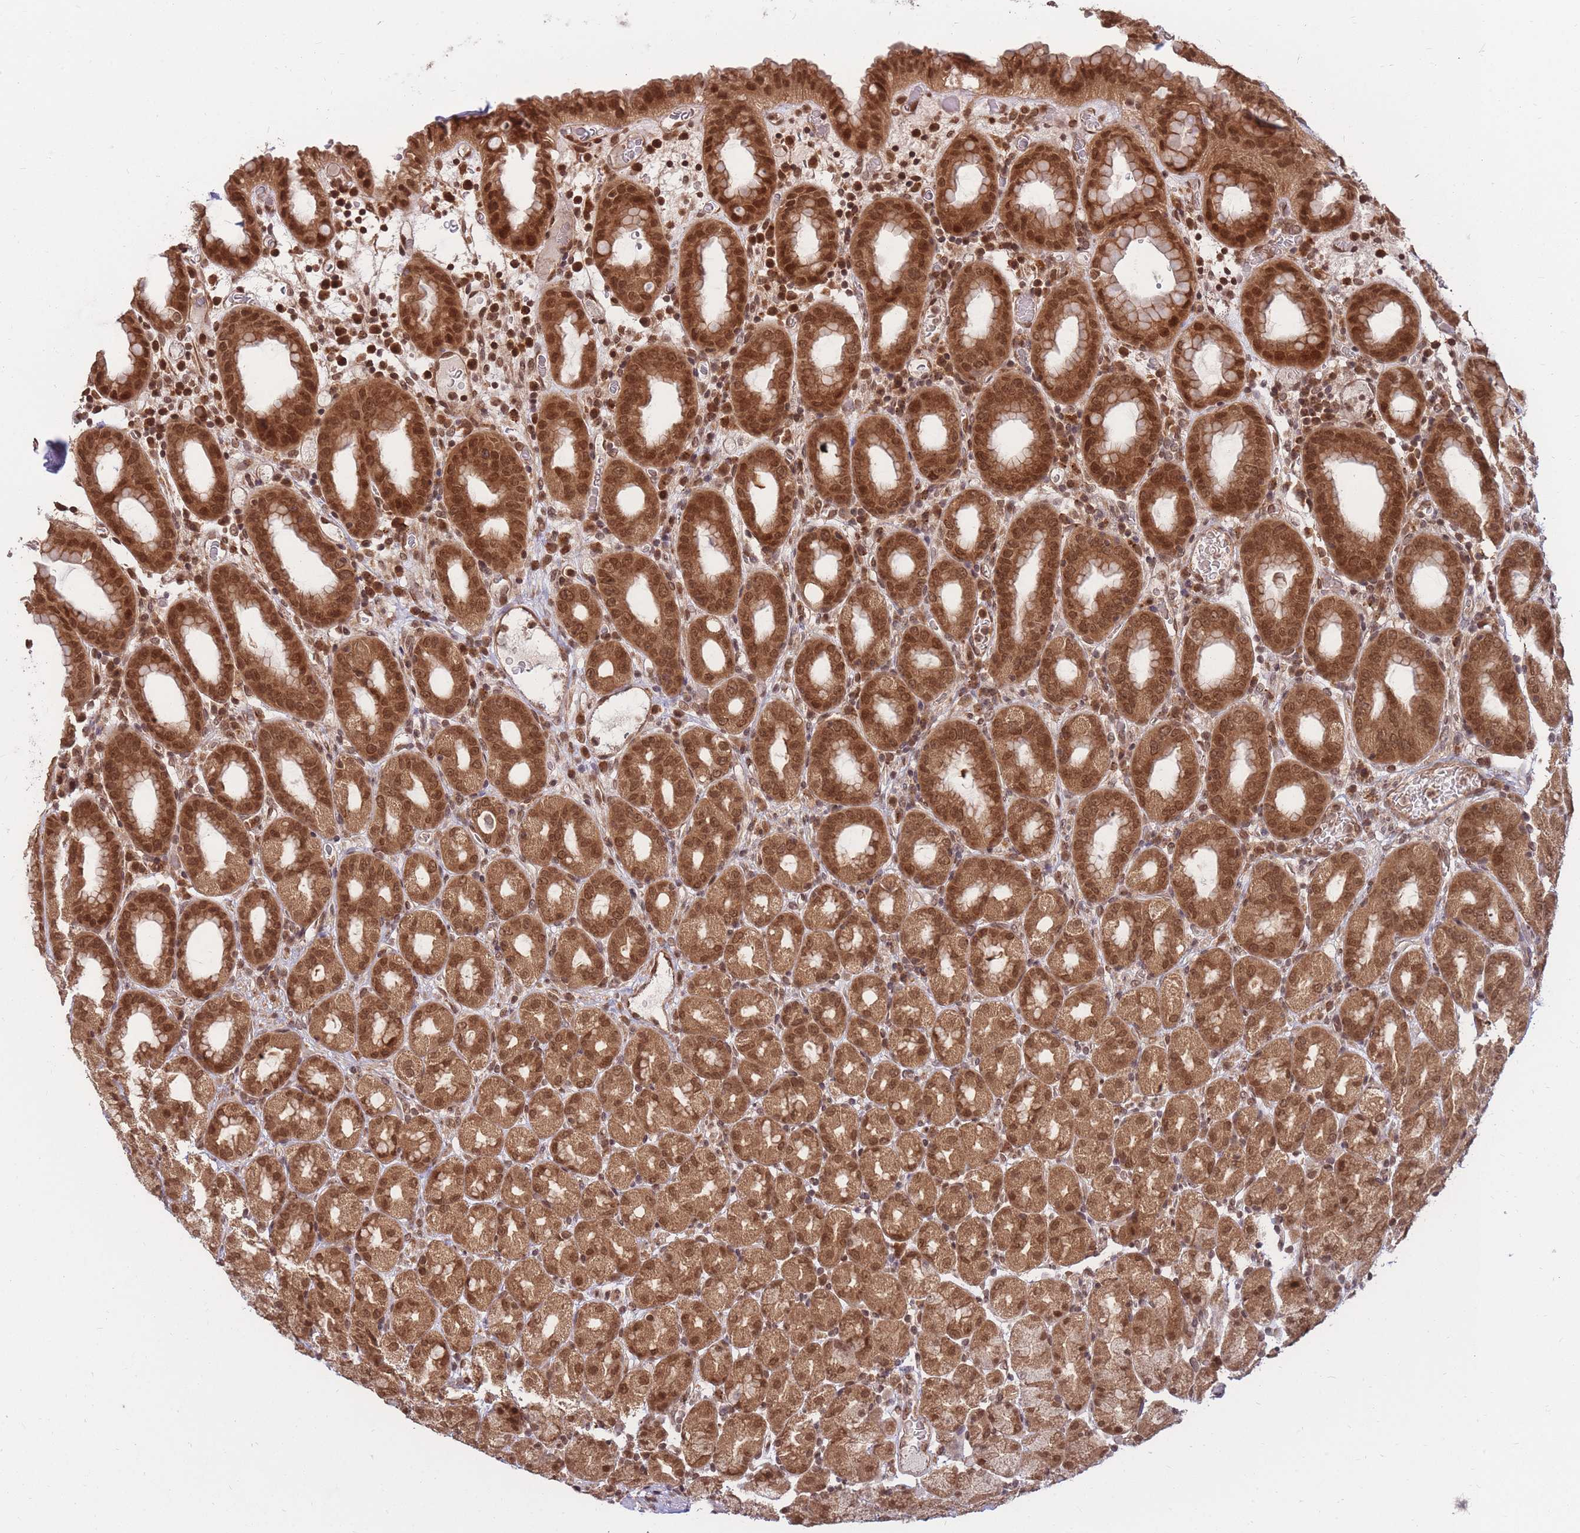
{"staining": {"intensity": "strong", "quantity": ">75%", "location": "cytoplasmic/membranous,nuclear"}, "tissue": "stomach", "cell_type": "Glandular cells", "image_type": "normal", "snomed": [{"axis": "morphology", "description": "Normal tissue, NOS"}, {"axis": "topography", "description": "Stomach, upper"}, {"axis": "topography", "description": "Stomach, lower"}, {"axis": "topography", "description": "Small intestine"}], "caption": "DAB (3,3'-diaminobenzidine) immunohistochemical staining of benign stomach exhibits strong cytoplasmic/membranous,nuclear protein positivity in approximately >75% of glandular cells. Using DAB (3,3'-diaminobenzidine) (brown) and hematoxylin (blue) stains, captured at high magnification using brightfield microscopy.", "gene": "SRA1", "patient": {"sex": "male", "age": 68}}